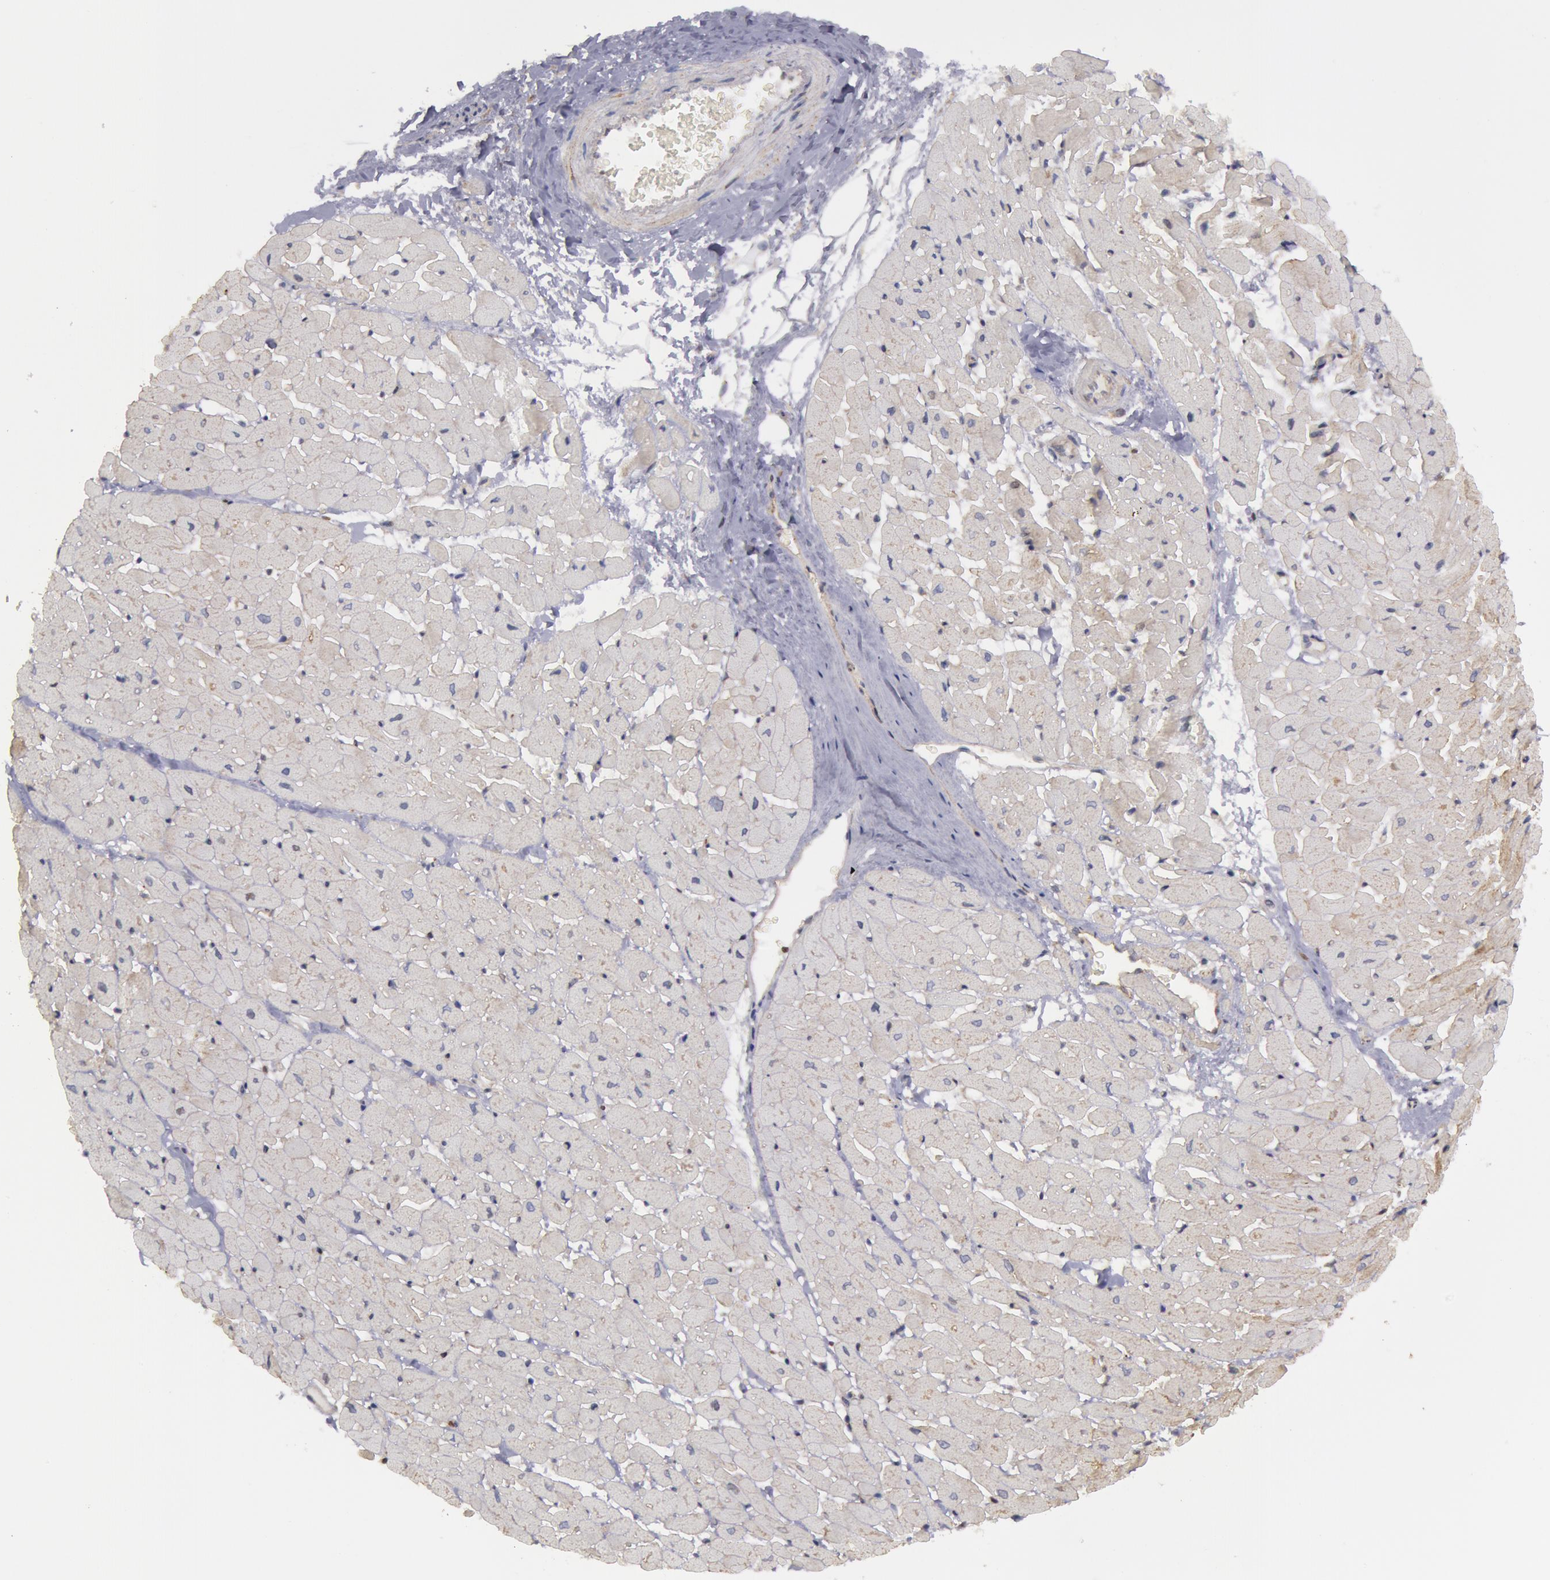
{"staining": {"intensity": "moderate", "quantity": "25%-75%", "location": "cytoplasmic/membranous"}, "tissue": "heart muscle", "cell_type": "Cardiomyocytes", "image_type": "normal", "snomed": [{"axis": "morphology", "description": "Normal tissue, NOS"}, {"axis": "topography", "description": "Heart"}], "caption": "Immunohistochemical staining of normal heart muscle exhibits 25%-75% levels of moderate cytoplasmic/membranous protein staining in approximately 25%-75% of cardiomyocytes. (IHC, brightfield microscopy, high magnification).", "gene": "ERBB2", "patient": {"sex": "male", "age": 45}}